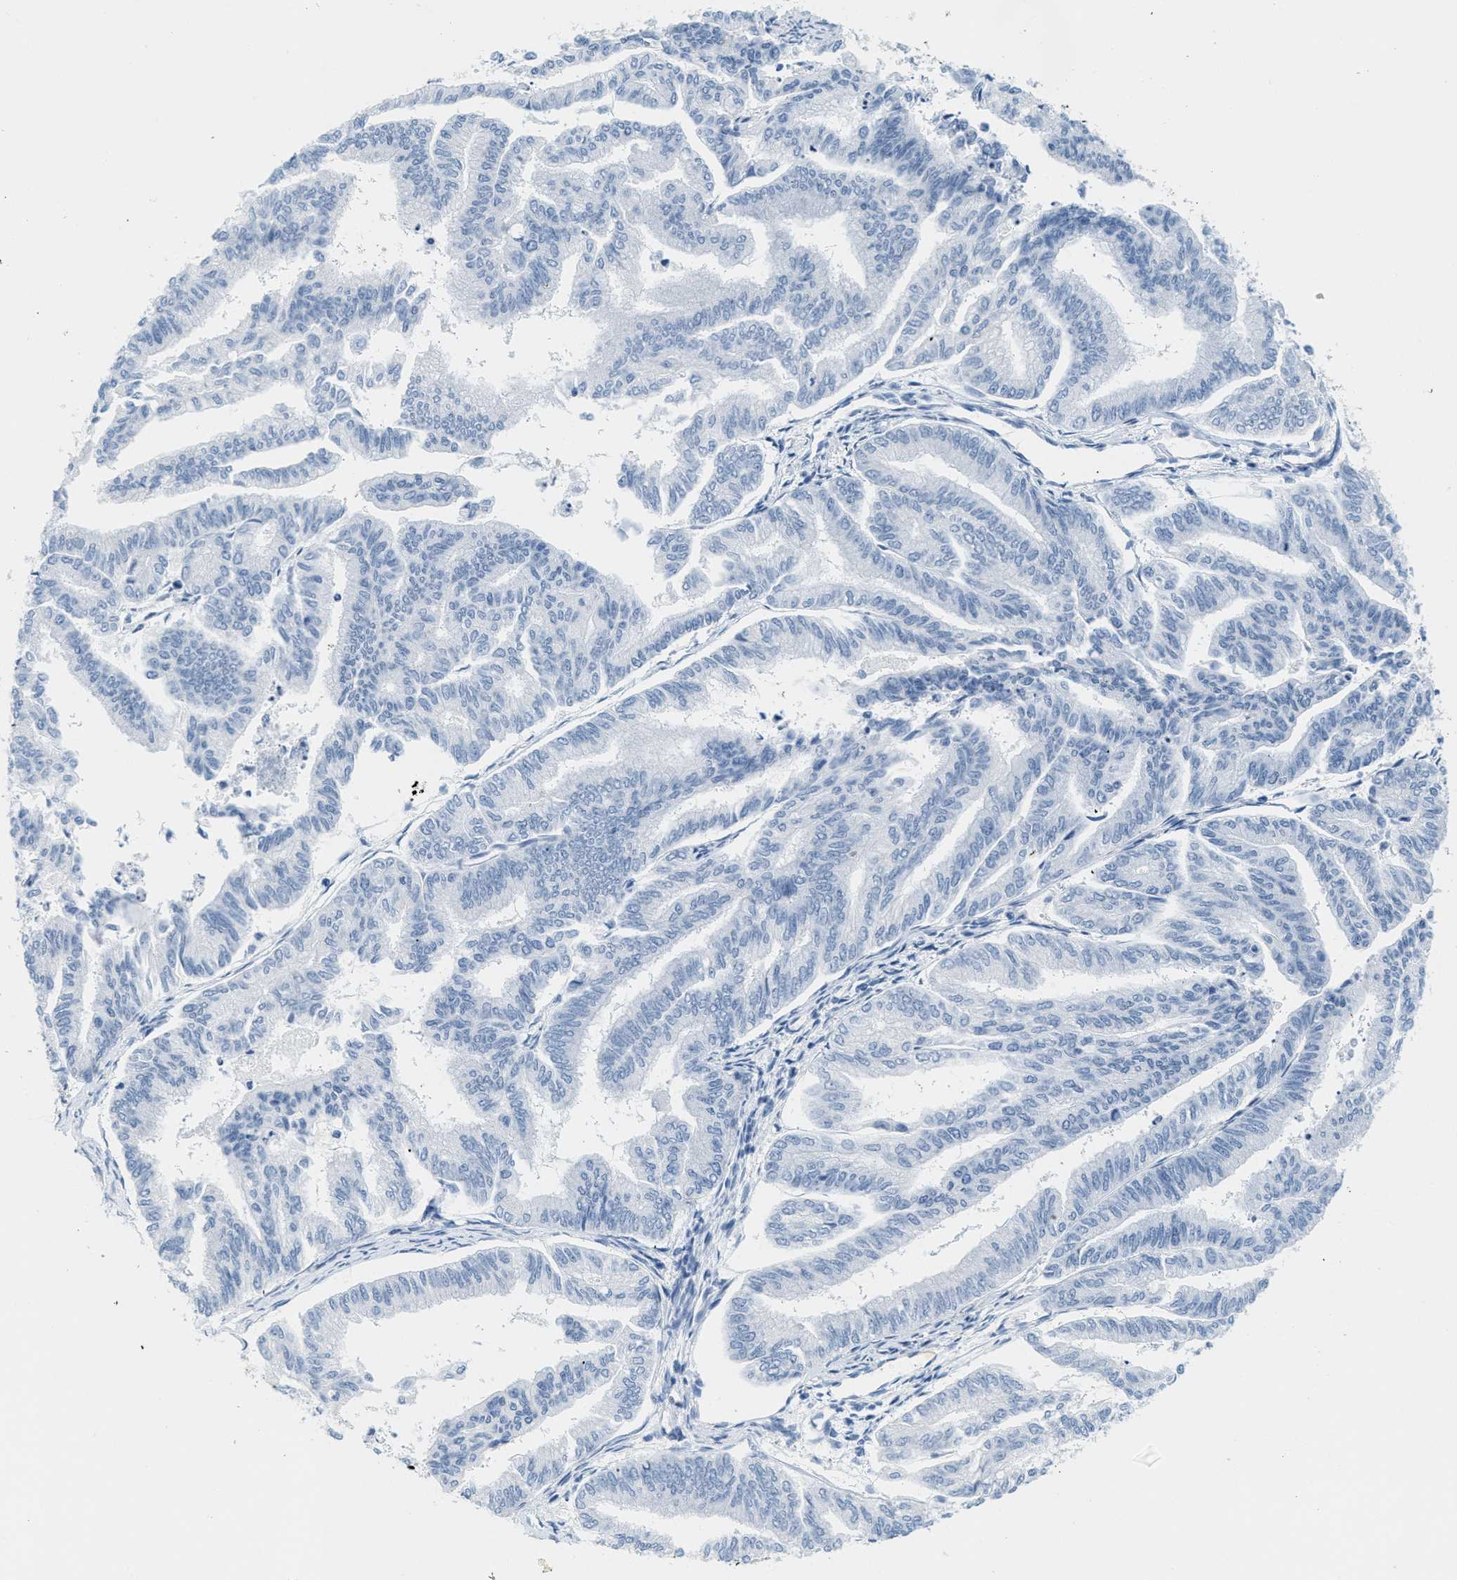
{"staining": {"intensity": "negative", "quantity": "none", "location": "none"}, "tissue": "endometrial cancer", "cell_type": "Tumor cells", "image_type": "cancer", "snomed": [{"axis": "morphology", "description": "Adenocarcinoma, NOS"}, {"axis": "topography", "description": "Endometrium"}], "caption": "This image is of endometrial cancer (adenocarcinoma) stained with immunohistochemistry to label a protein in brown with the nuclei are counter-stained blue. There is no positivity in tumor cells.", "gene": "GPM6A", "patient": {"sex": "female", "age": 79}}